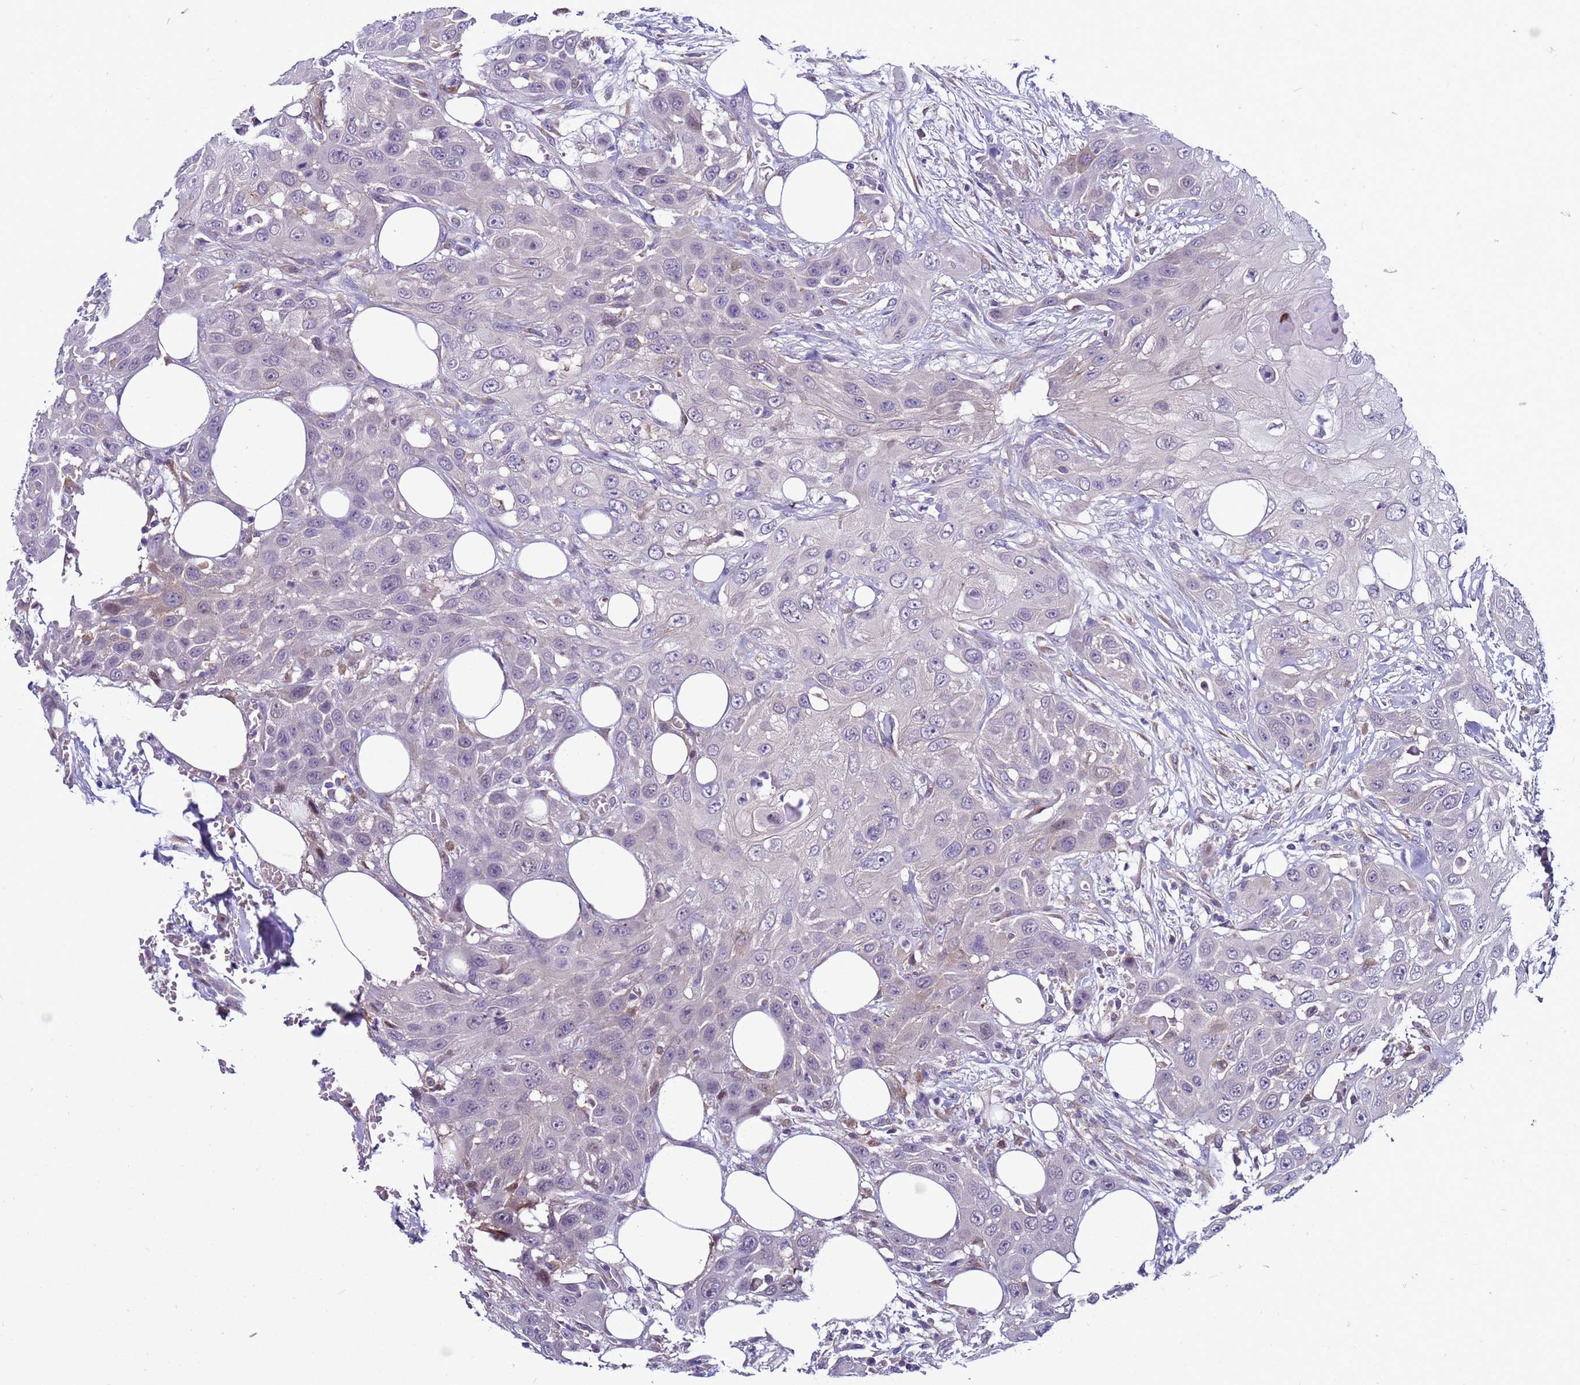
{"staining": {"intensity": "negative", "quantity": "none", "location": "none"}, "tissue": "head and neck cancer", "cell_type": "Tumor cells", "image_type": "cancer", "snomed": [{"axis": "morphology", "description": "Squamous cell carcinoma, NOS"}, {"axis": "topography", "description": "Head-Neck"}], "caption": "Image shows no significant protein staining in tumor cells of head and neck cancer.", "gene": "NAT2", "patient": {"sex": "male", "age": 81}}